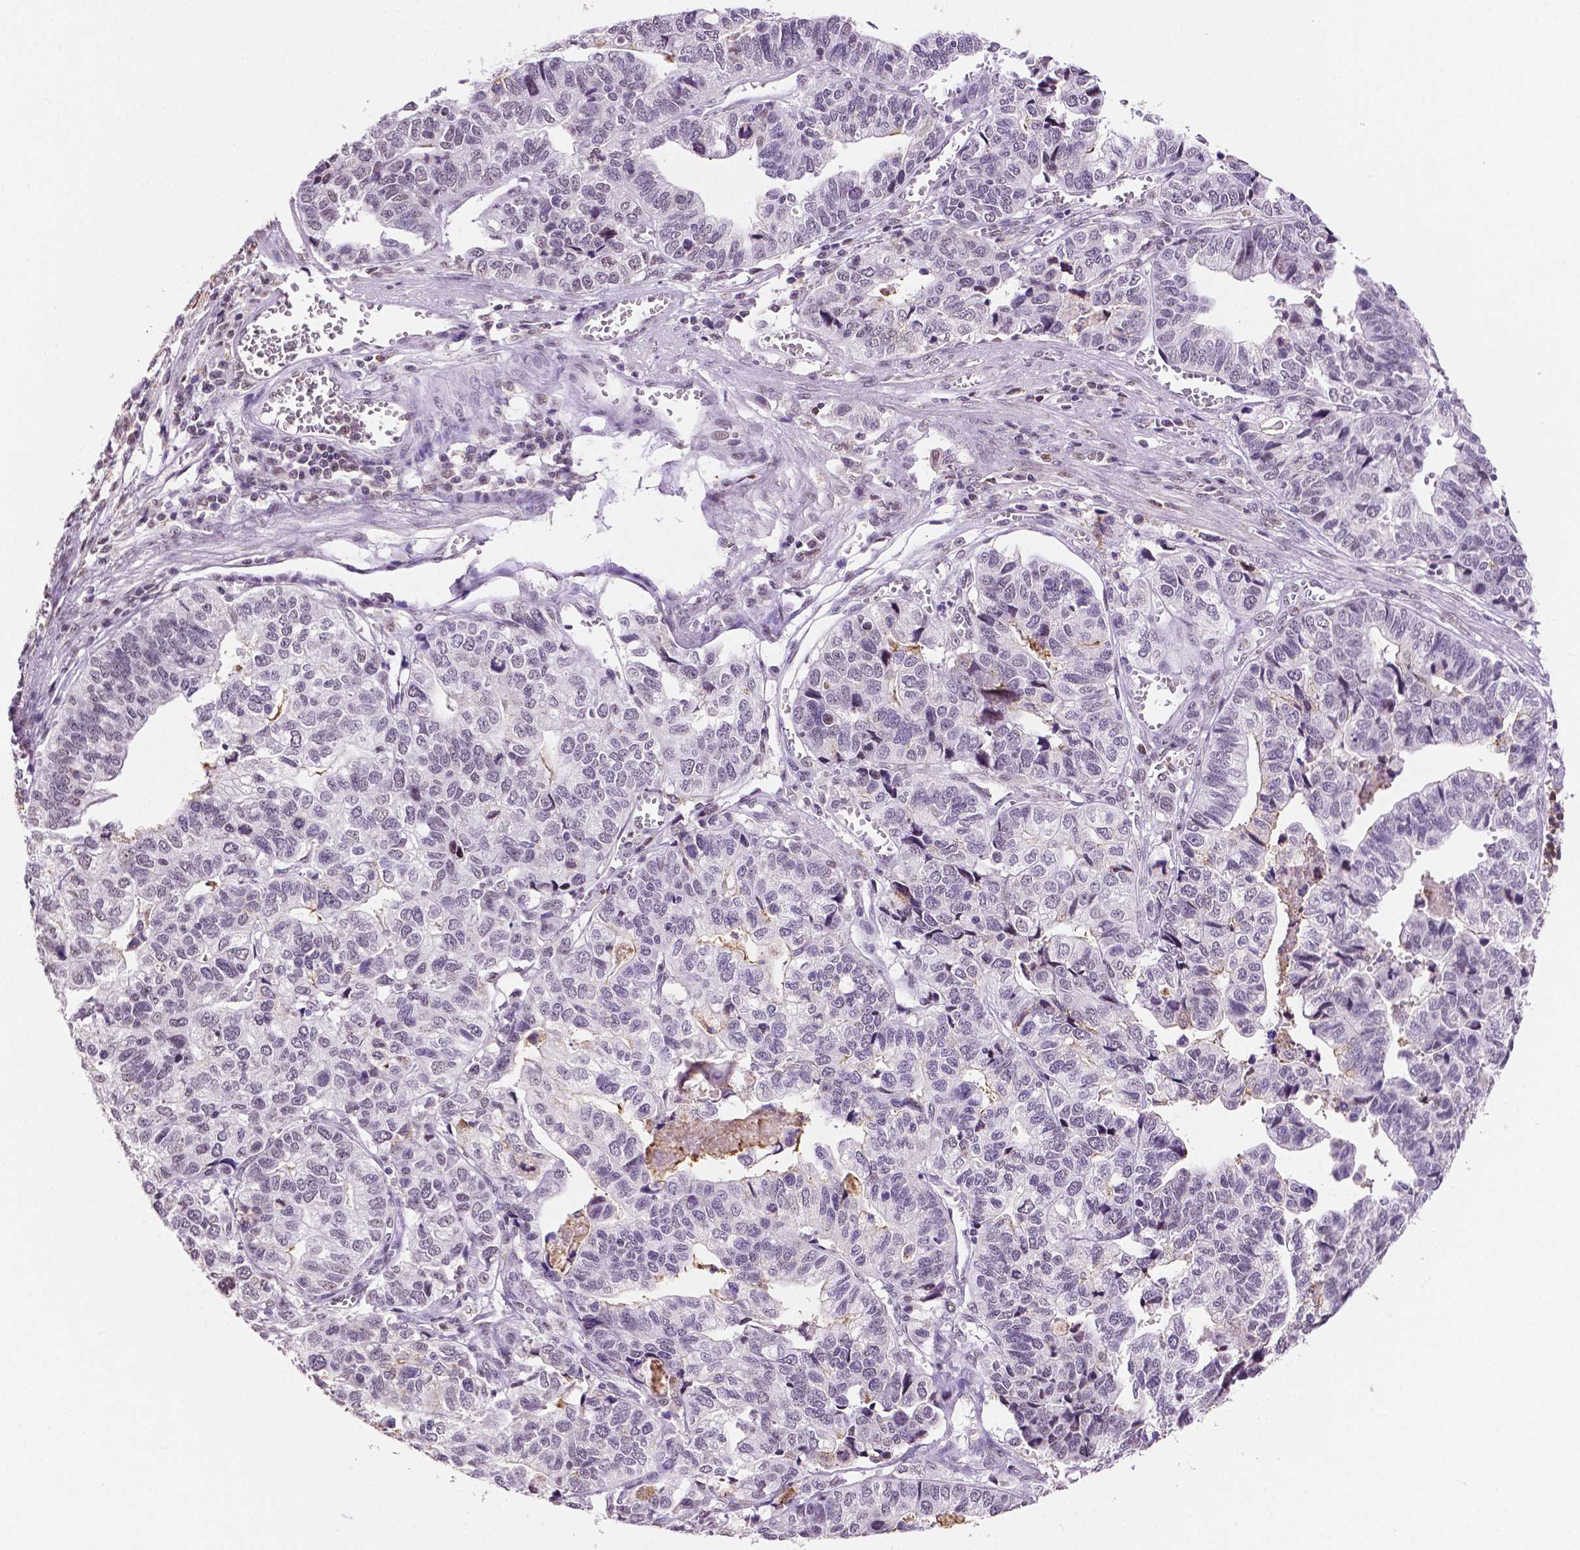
{"staining": {"intensity": "negative", "quantity": "none", "location": "none"}, "tissue": "stomach cancer", "cell_type": "Tumor cells", "image_type": "cancer", "snomed": [{"axis": "morphology", "description": "Adenocarcinoma, NOS"}, {"axis": "topography", "description": "Stomach, upper"}], "caption": "Micrograph shows no protein expression in tumor cells of adenocarcinoma (stomach) tissue.", "gene": "PTPN6", "patient": {"sex": "female", "age": 67}}